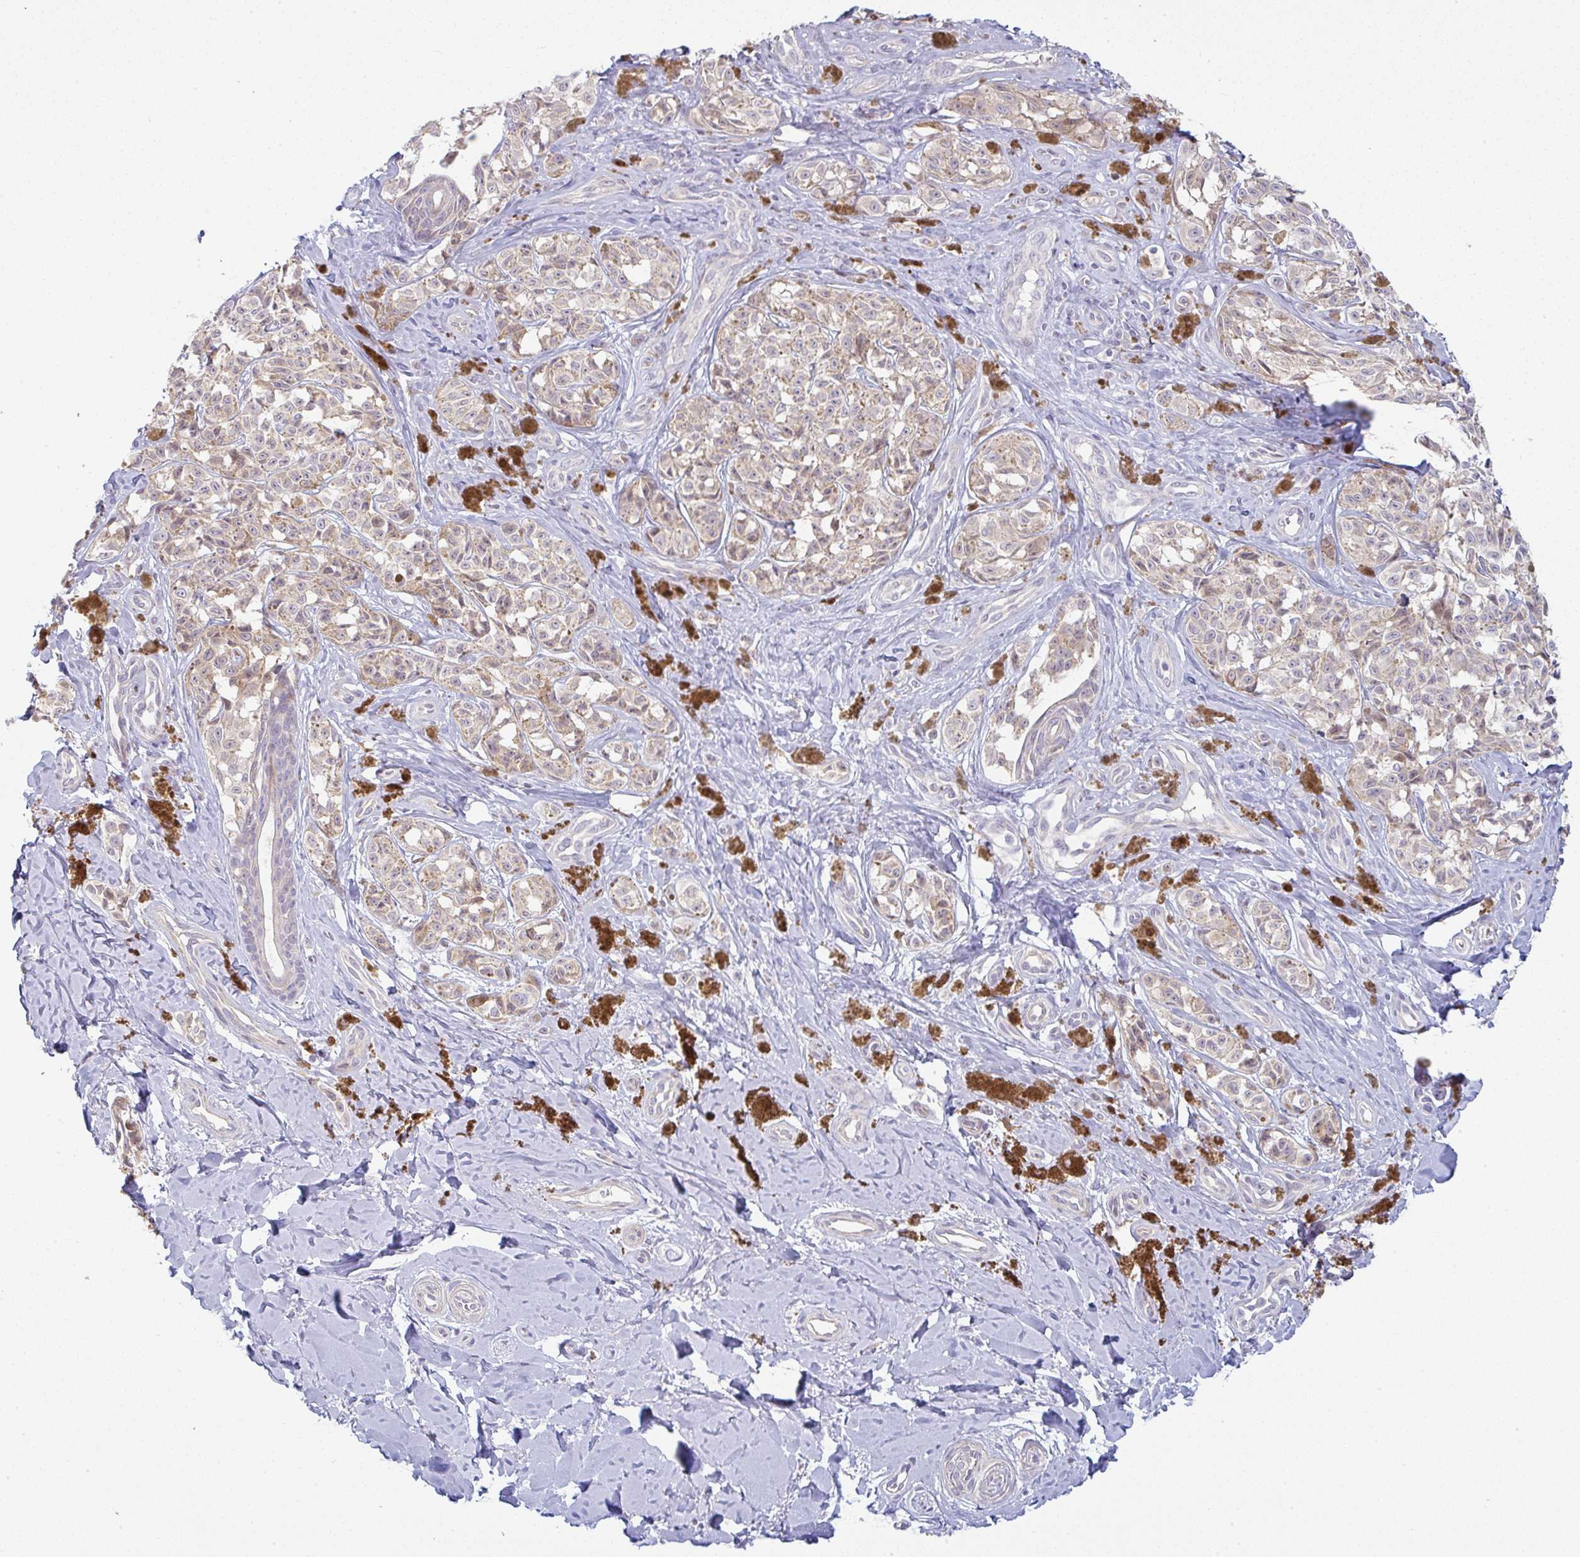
{"staining": {"intensity": "negative", "quantity": "none", "location": "none"}, "tissue": "melanoma", "cell_type": "Tumor cells", "image_type": "cancer", "snomed": [{"axis": "morphology", "description": "Malignant melanoma, NOS"}, {"axis": "topography", "description": "Skin"}], "caption": "IHC image of human malignant melanoma stained for a protein (brown), which shows no staining in tumor cells.", "gene": "MOB1A", "patient": {"sex": "female", "age": 65}}